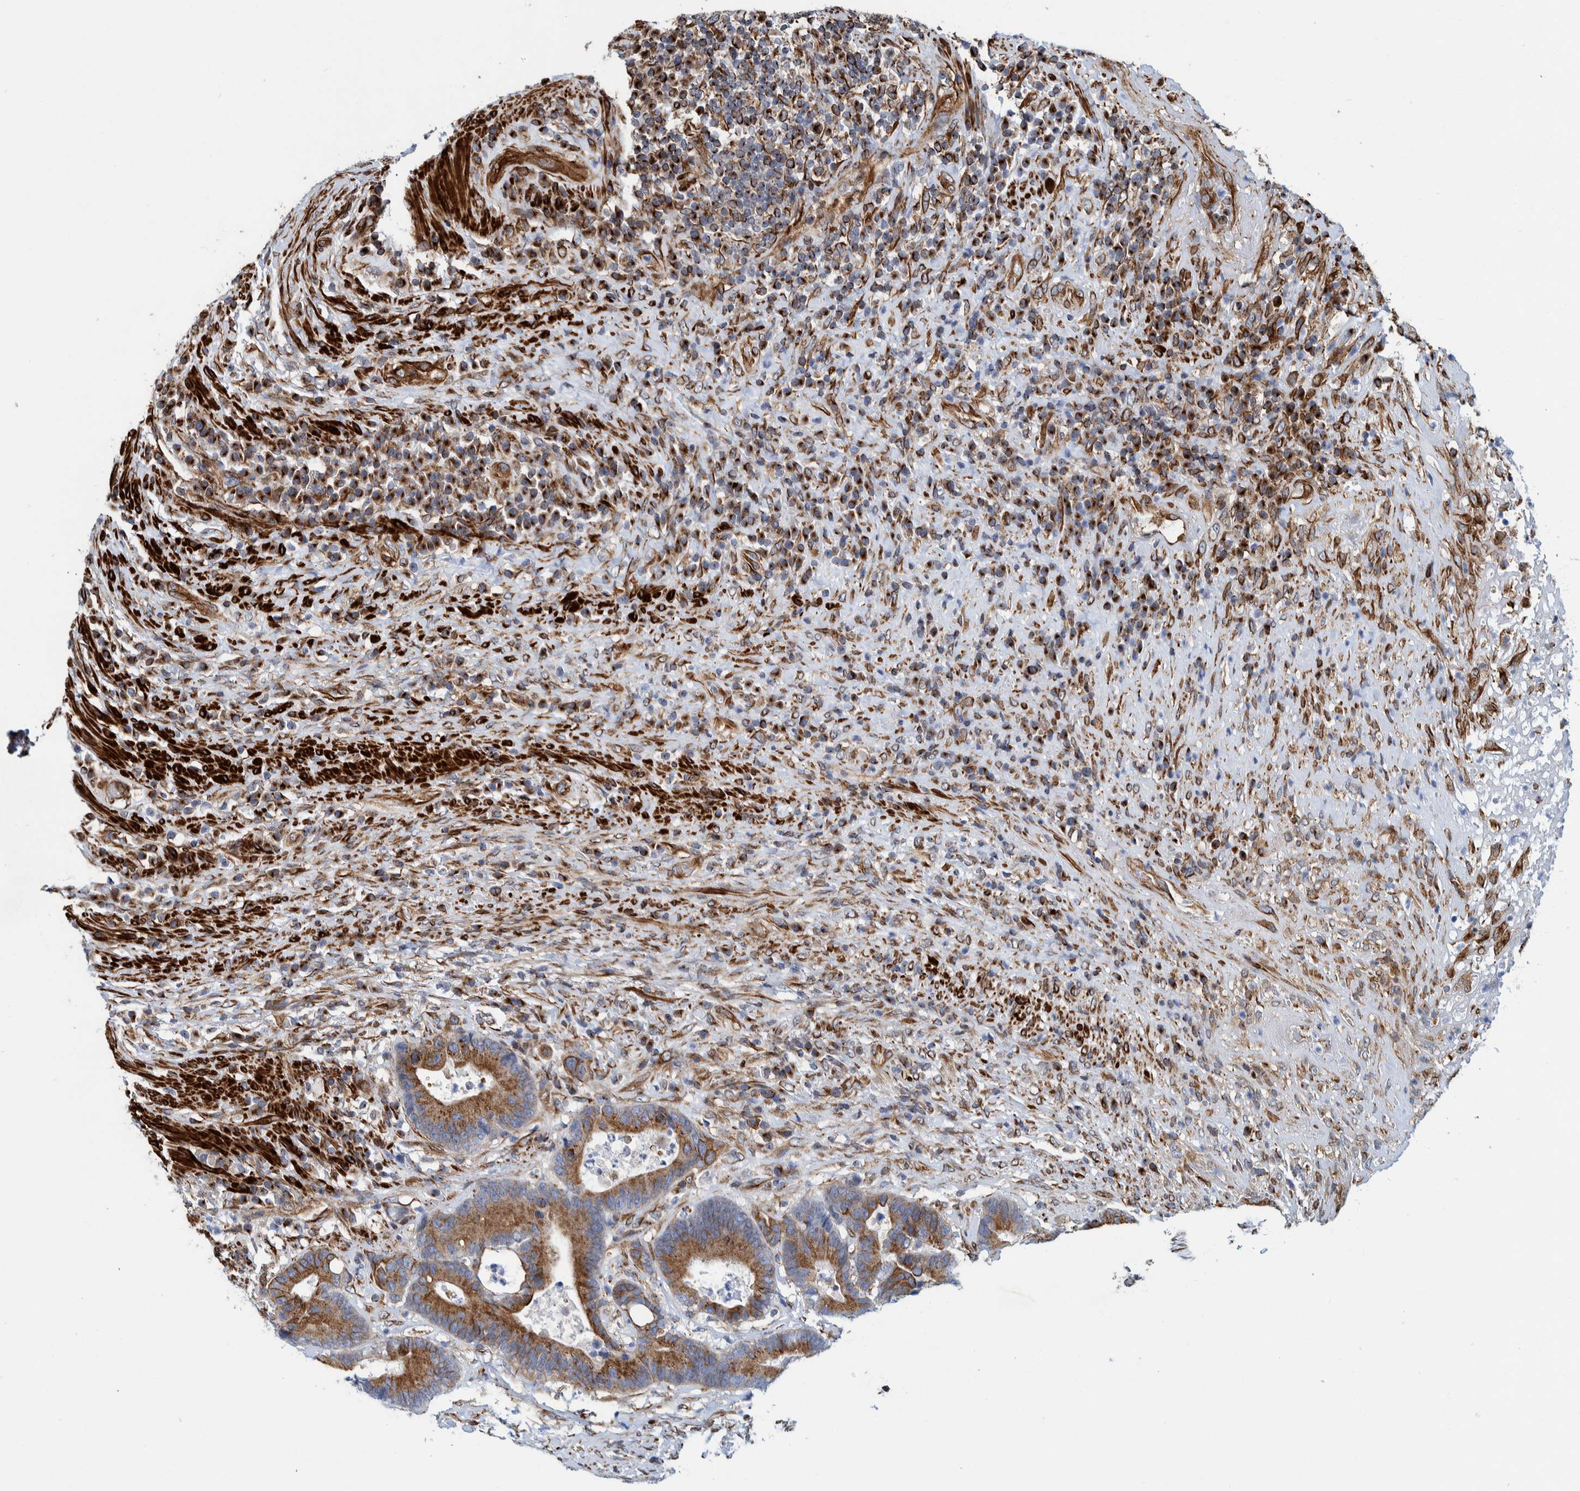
{"staining": {"intensity": "moderate", "quantity": ">75%", "location": "cytoplasmic/membranous"}, "tissue": "colorectal cancer", "cell_type": "Tumor cells", "image_type": "cancer", "snomed": [{"axis": "morphology", "description": "Adenocarcinoma, NOS"}, {"axis": "topography", "description": "Rectum"}], "caption": "Colorectal cancer (adenocarcinoma) stained with a brown dye reveals moderate cytoplasmic/membranous positive expression in approximately >75% of tumor cells.", "gene": "CCDC57", "patient": {"sex": "female", "age": 89}}